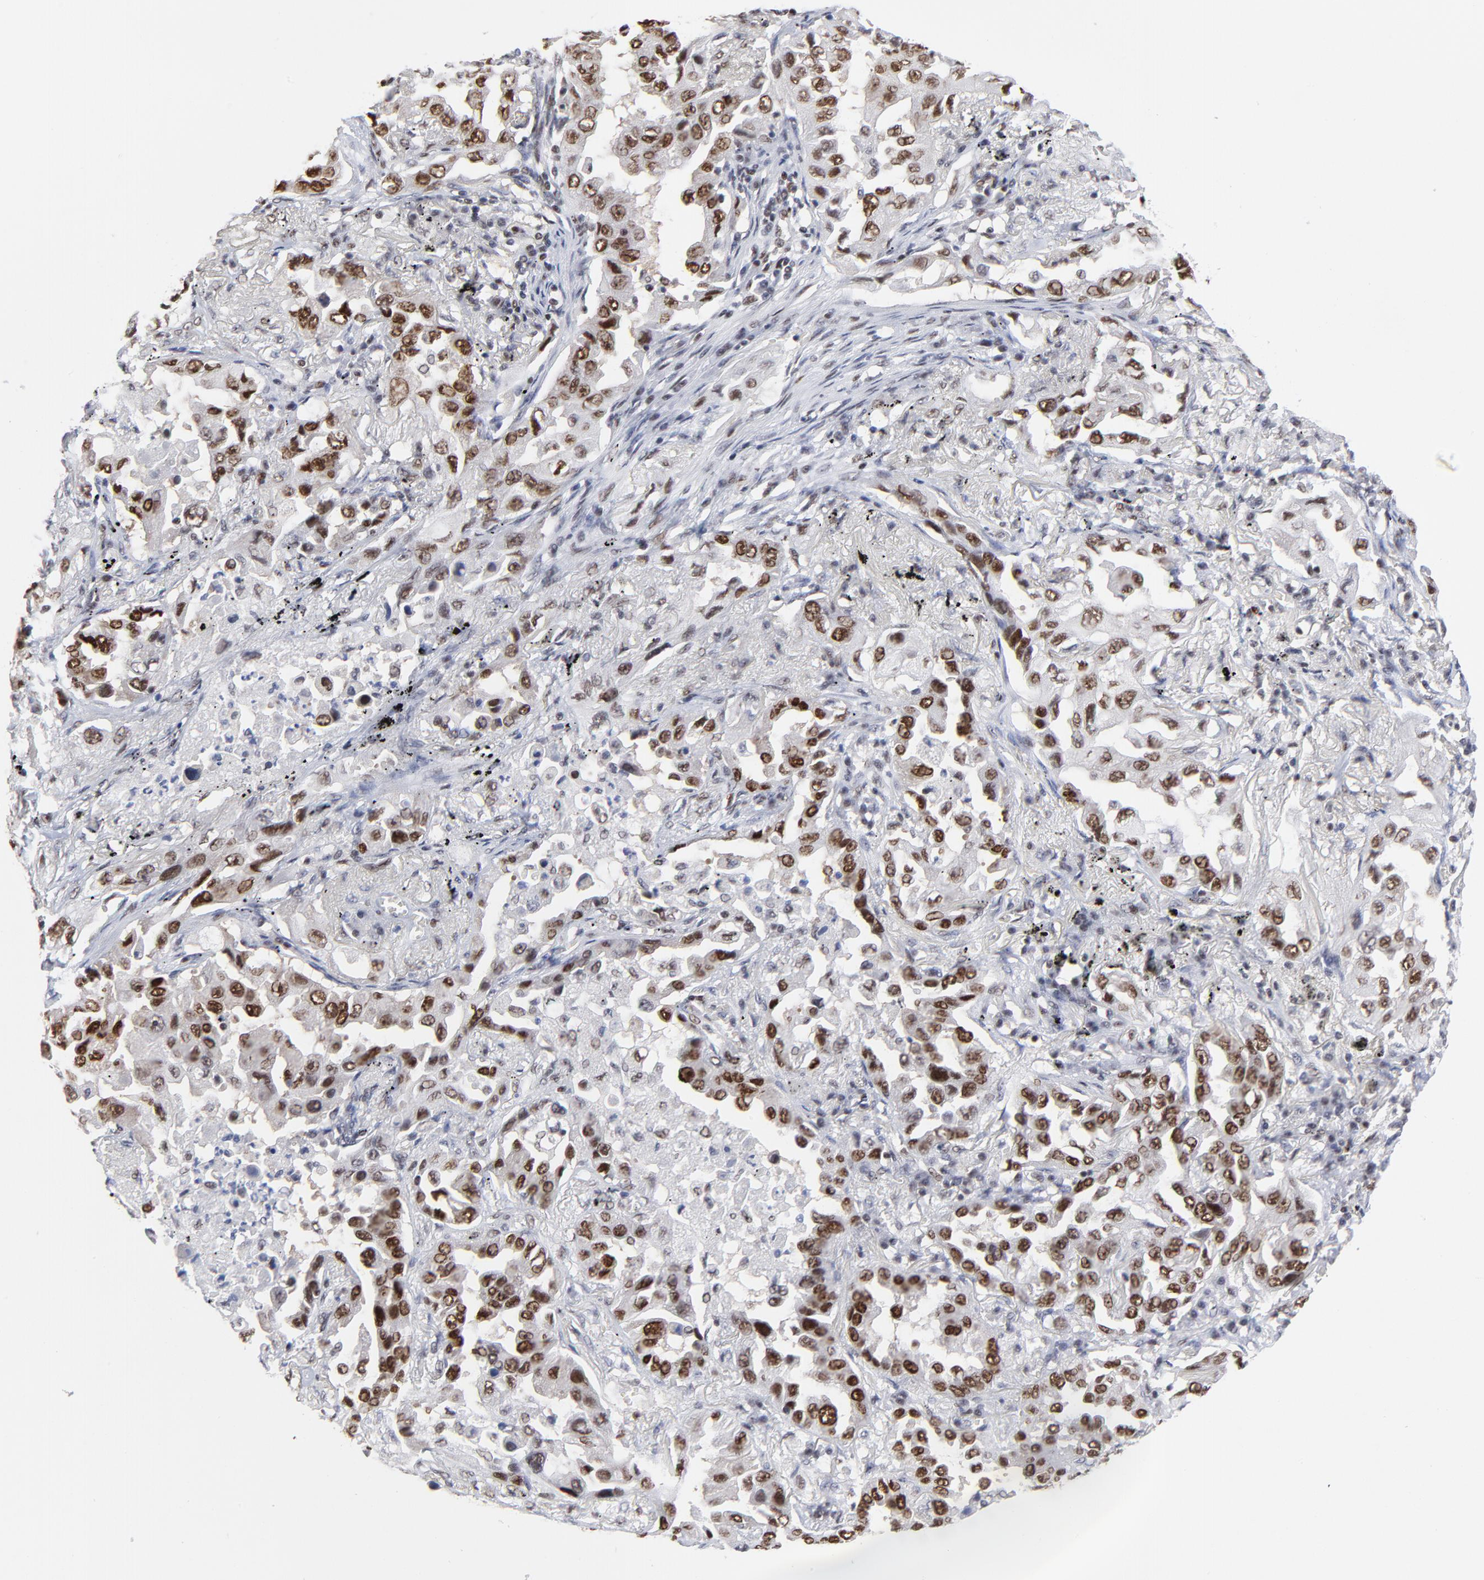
{"staining": {"intensity": "strong", "quantity": "25%-75%", "location": "nuclear"}, "tissue": "lung cancer", "cell_type": "Tumor cells", "image_type": "cancer", "snomed": [{"axis": "morphology", "description": "Adenocarcinoma, NOS"}, {"axis": "topography", "description": "Lung"}], "caption": "Protein analysis of lung adenocarcinoma tissue shows strong nuclear positivity in about 25%-75% of tumor cells. (DAB (3,3'-diaminobenzidine) = brown stain, brightfield microscopy at high magnification).", "gene": "ZMYM3", "patient": {"sex": "female", "age": 65}}